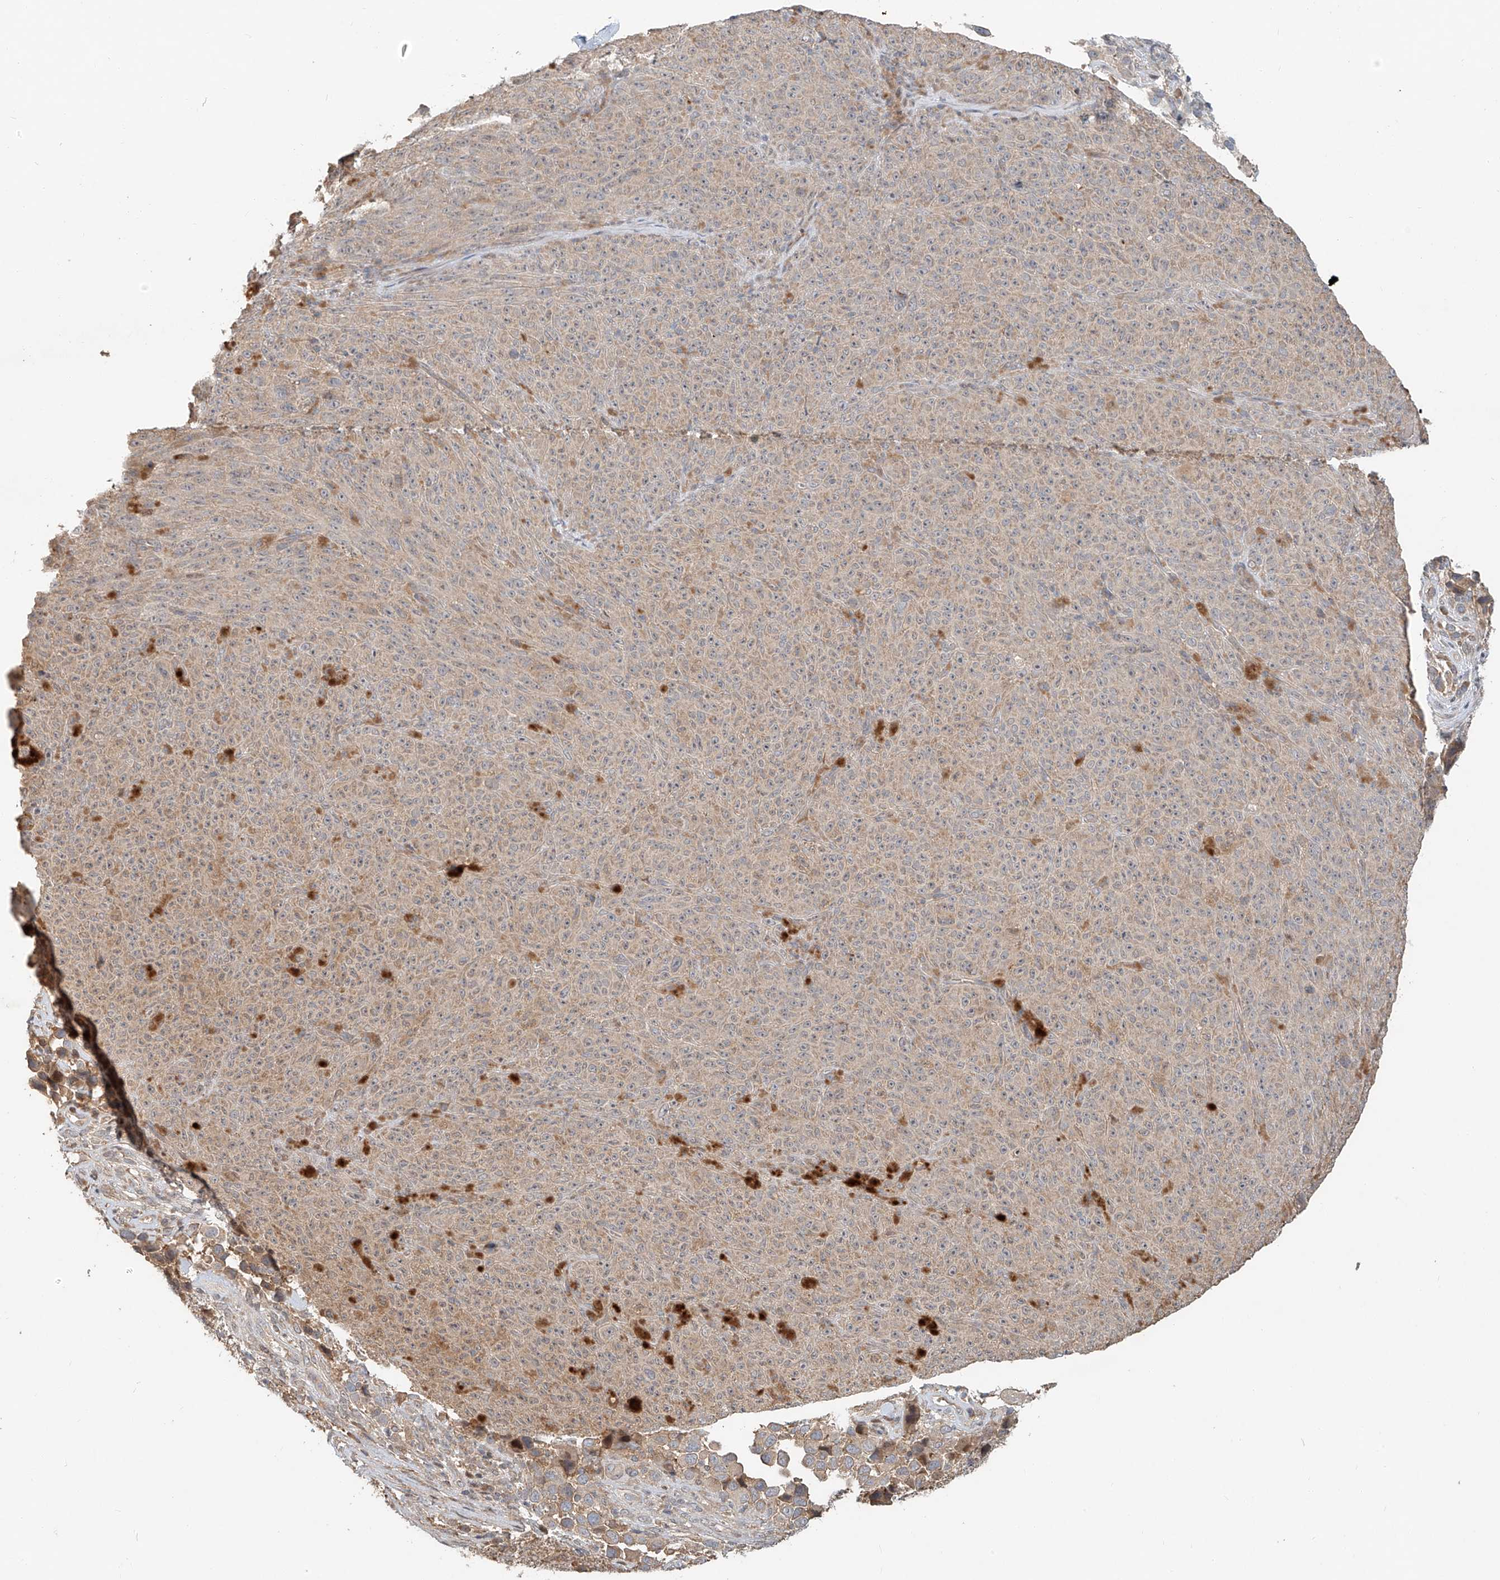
{"staining": {"intensity": "weak", "quantity": "25%-75%", "location": "cytoplasmic/membranous"}, "tissue": "melanoma", "cell_type": "Tumor cells", "image_type": "cancer", "snomed": [{"axis": "morphology", "description": "Malignant melanoma, NOS"}, {"axis": "topography", "description": "Skin"}], "caption": "Immunohistochemical staining of human melanoma reveals weak cytoplasmic/membranous protein expression in approximately 25%-75% of tumor cells.", "gene": "TMEM61", "patient": {"sex": "female", "age": 82}}